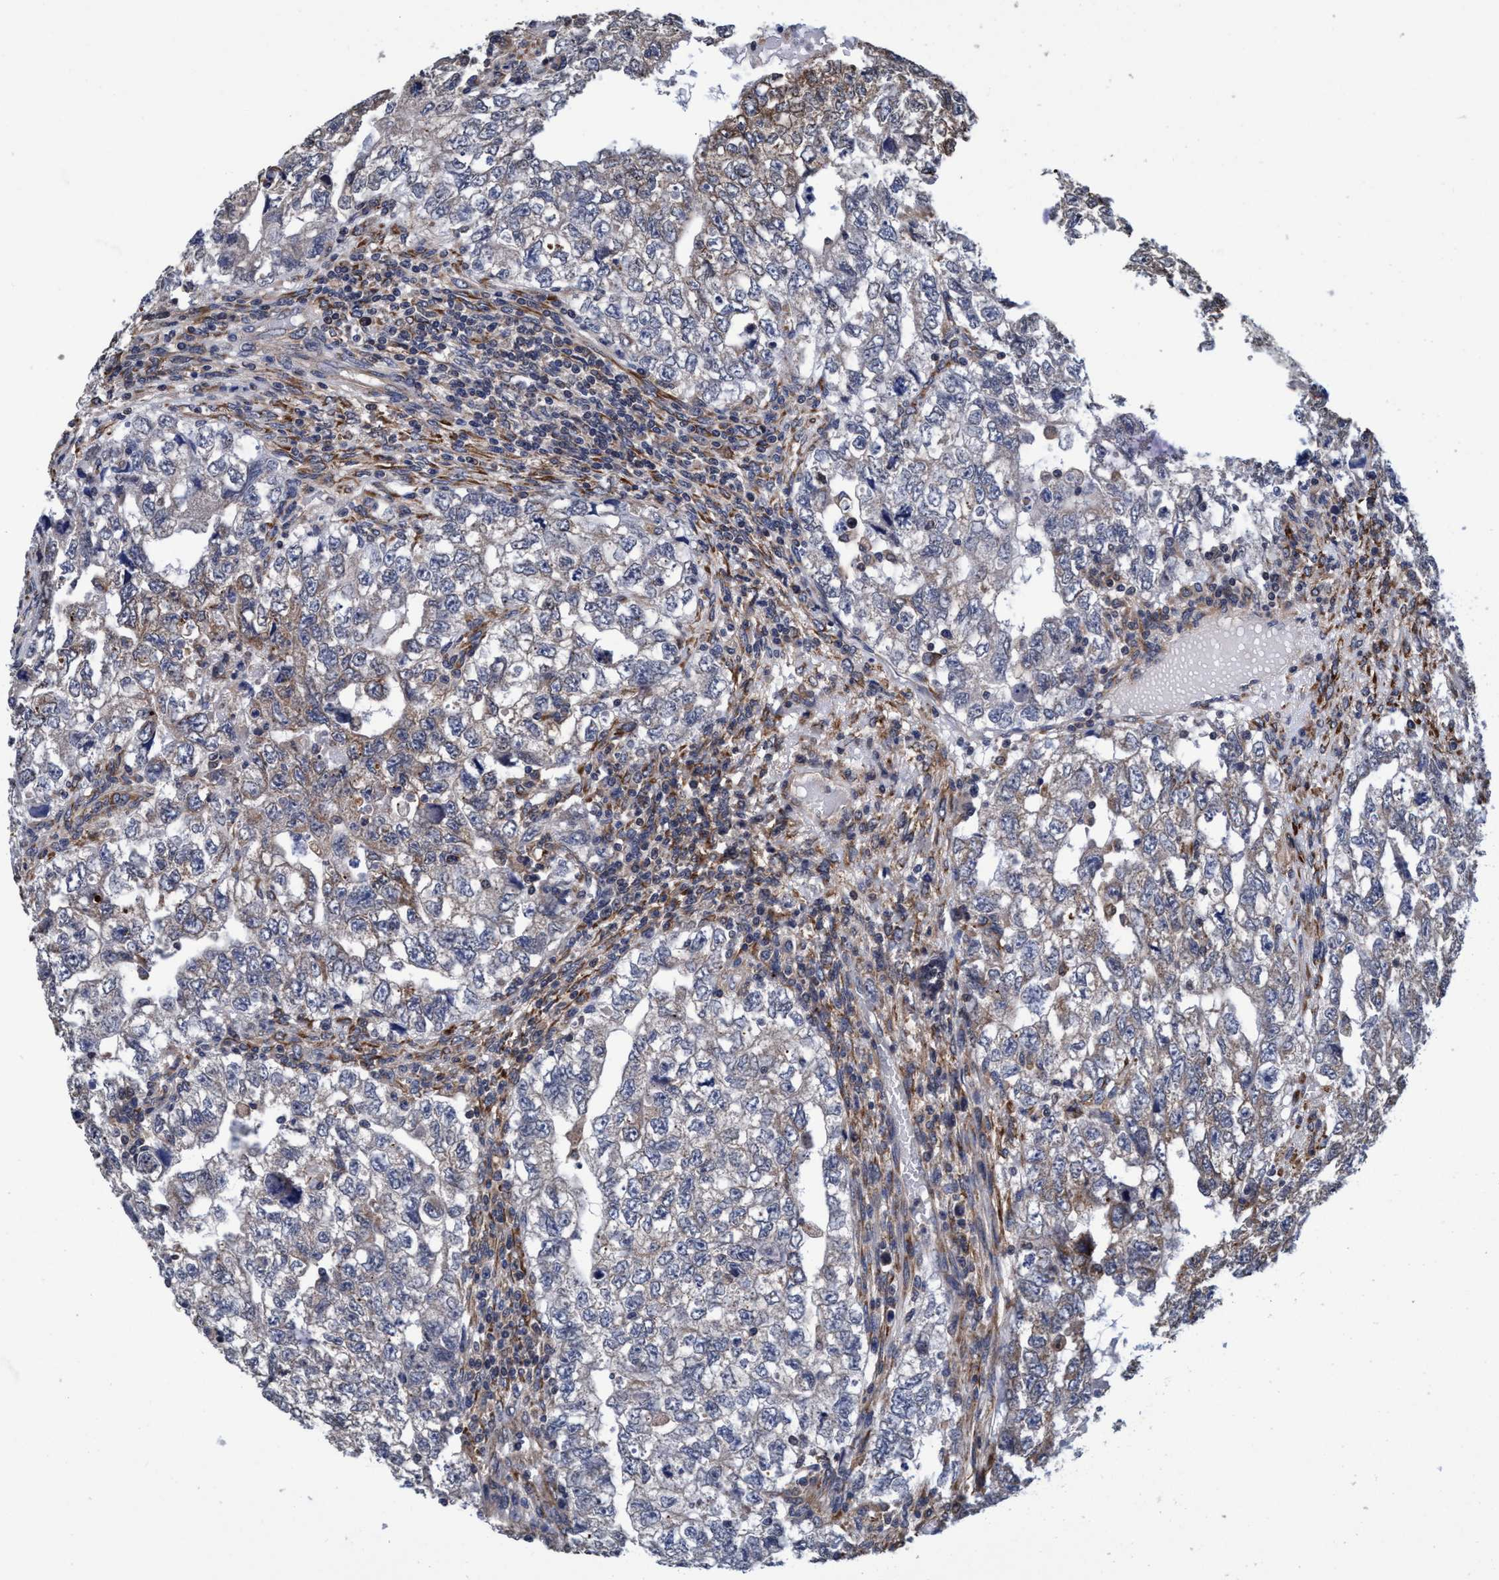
{"staining": {"intensity": "weak", "quantity": "25%-75%", "location": "cytoplasmic/membranous"}, "tissue": "testis cancer", "cell_type": "Tumor cells", "image_type": "cancer", "snomed": [{"axis": "morphology", "description": "Carcinoma, Embryonal, NOS"}, {"axis": "topography", "description": "Testis"}], "caption": "Protein expression analysis of testis cancer (embryonal carcinoma) demonstrates weak cytoplasmic/membranous staining in approximately 25%-75% of tumor cells.", "gene": "CALCOCO2", "patient": {"sex": "male", "age": 36}}